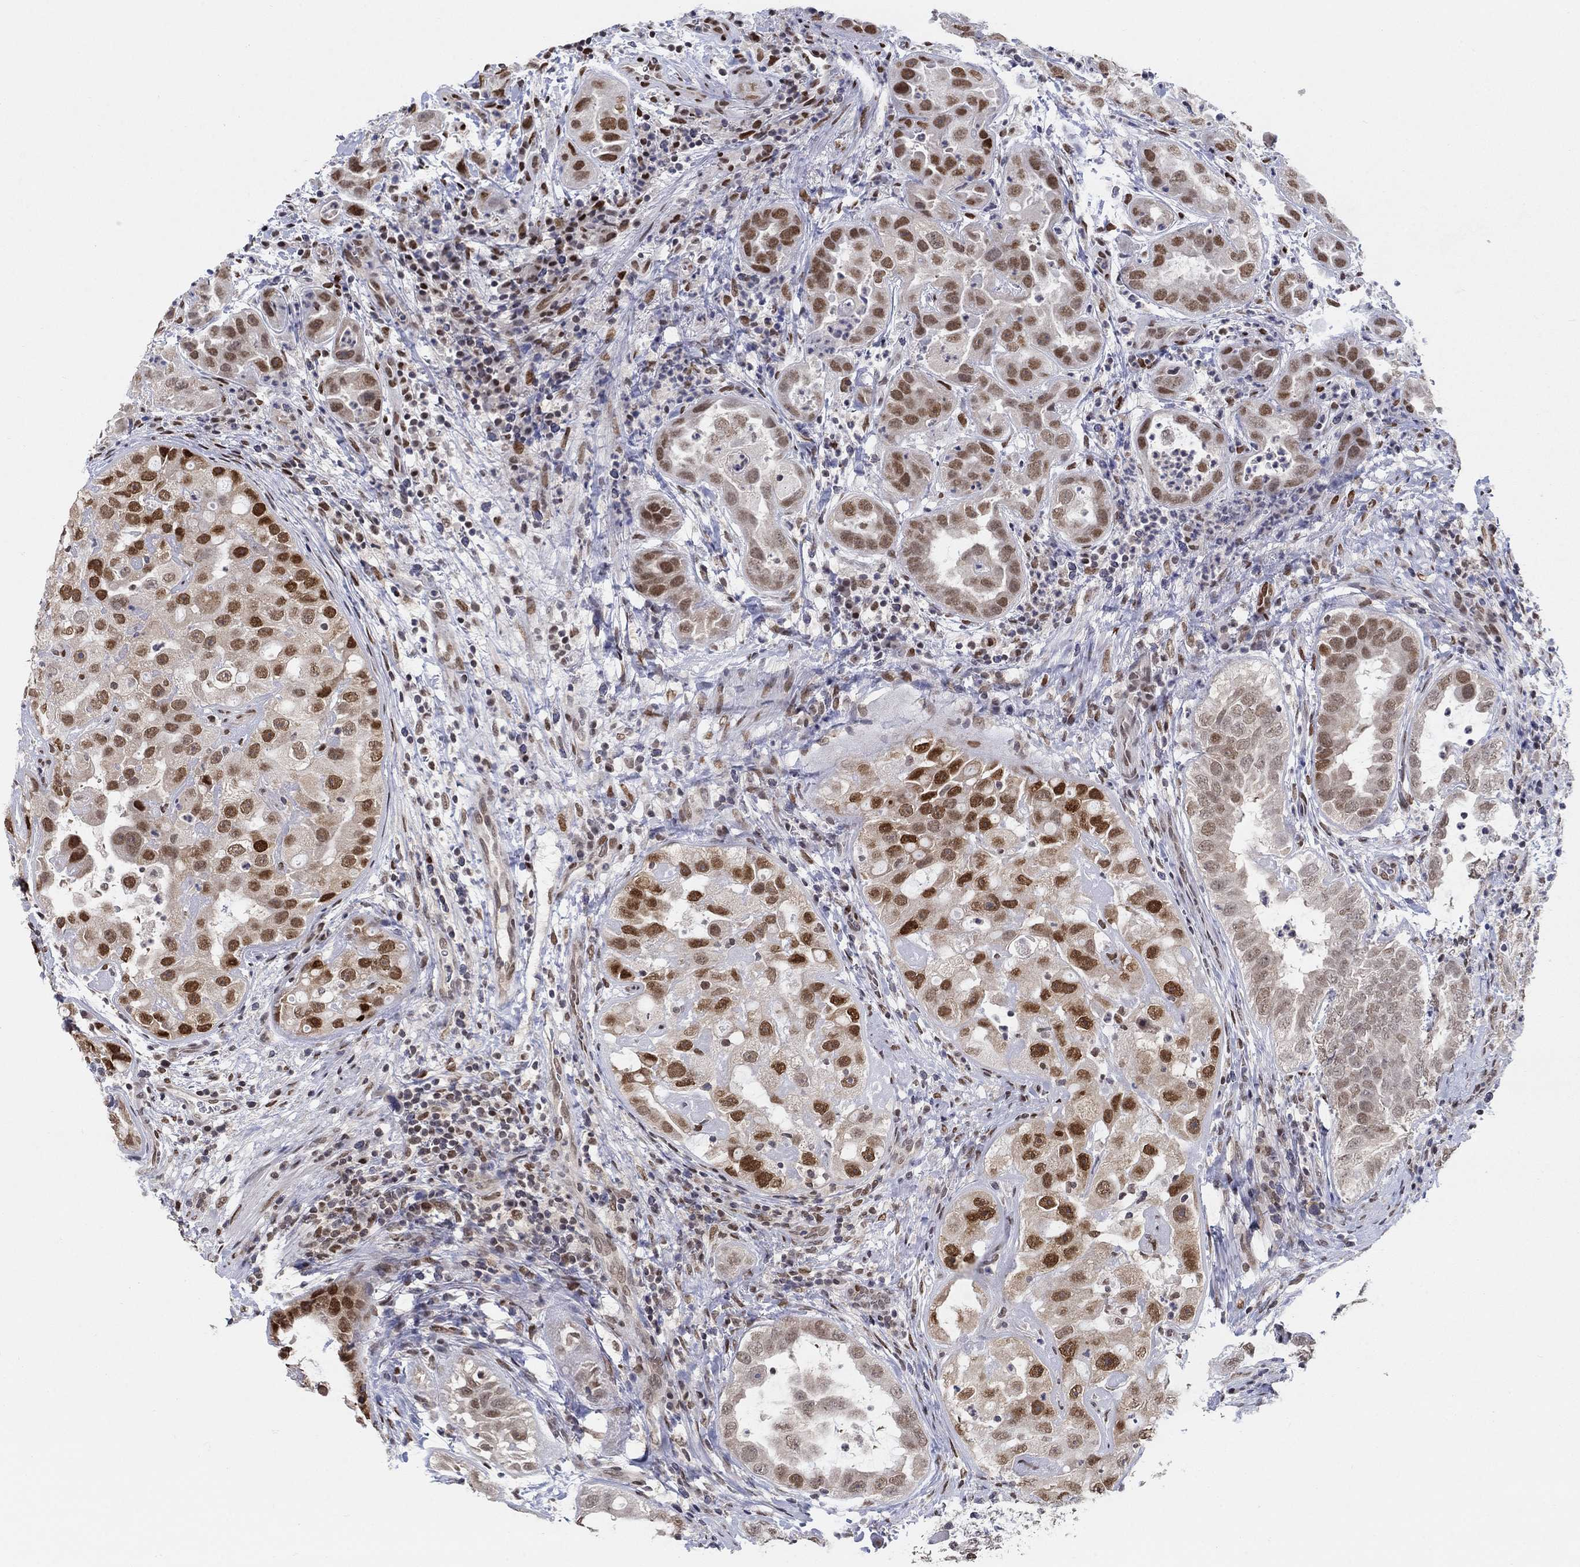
{"staining": {"intensity": "strong", "quantity": "<25%", "location": "nuclear"}, "tissue": "urothelial cancer", "cell_type": "Tumor cells", "image_type": "cancer", "snomed": [{"axis": "morphology", "description": "Urothelial carcinoma, High grade"}, {"axis": "topography", "description": "Urinary bladder"}], "caption": "Protein expression analysis of human urothelial cancer reveals strong nuclear expression in approximately <25% of tumor cells.", "gene": "CENPE", "patient": {"sex": "female", "age": 41}}